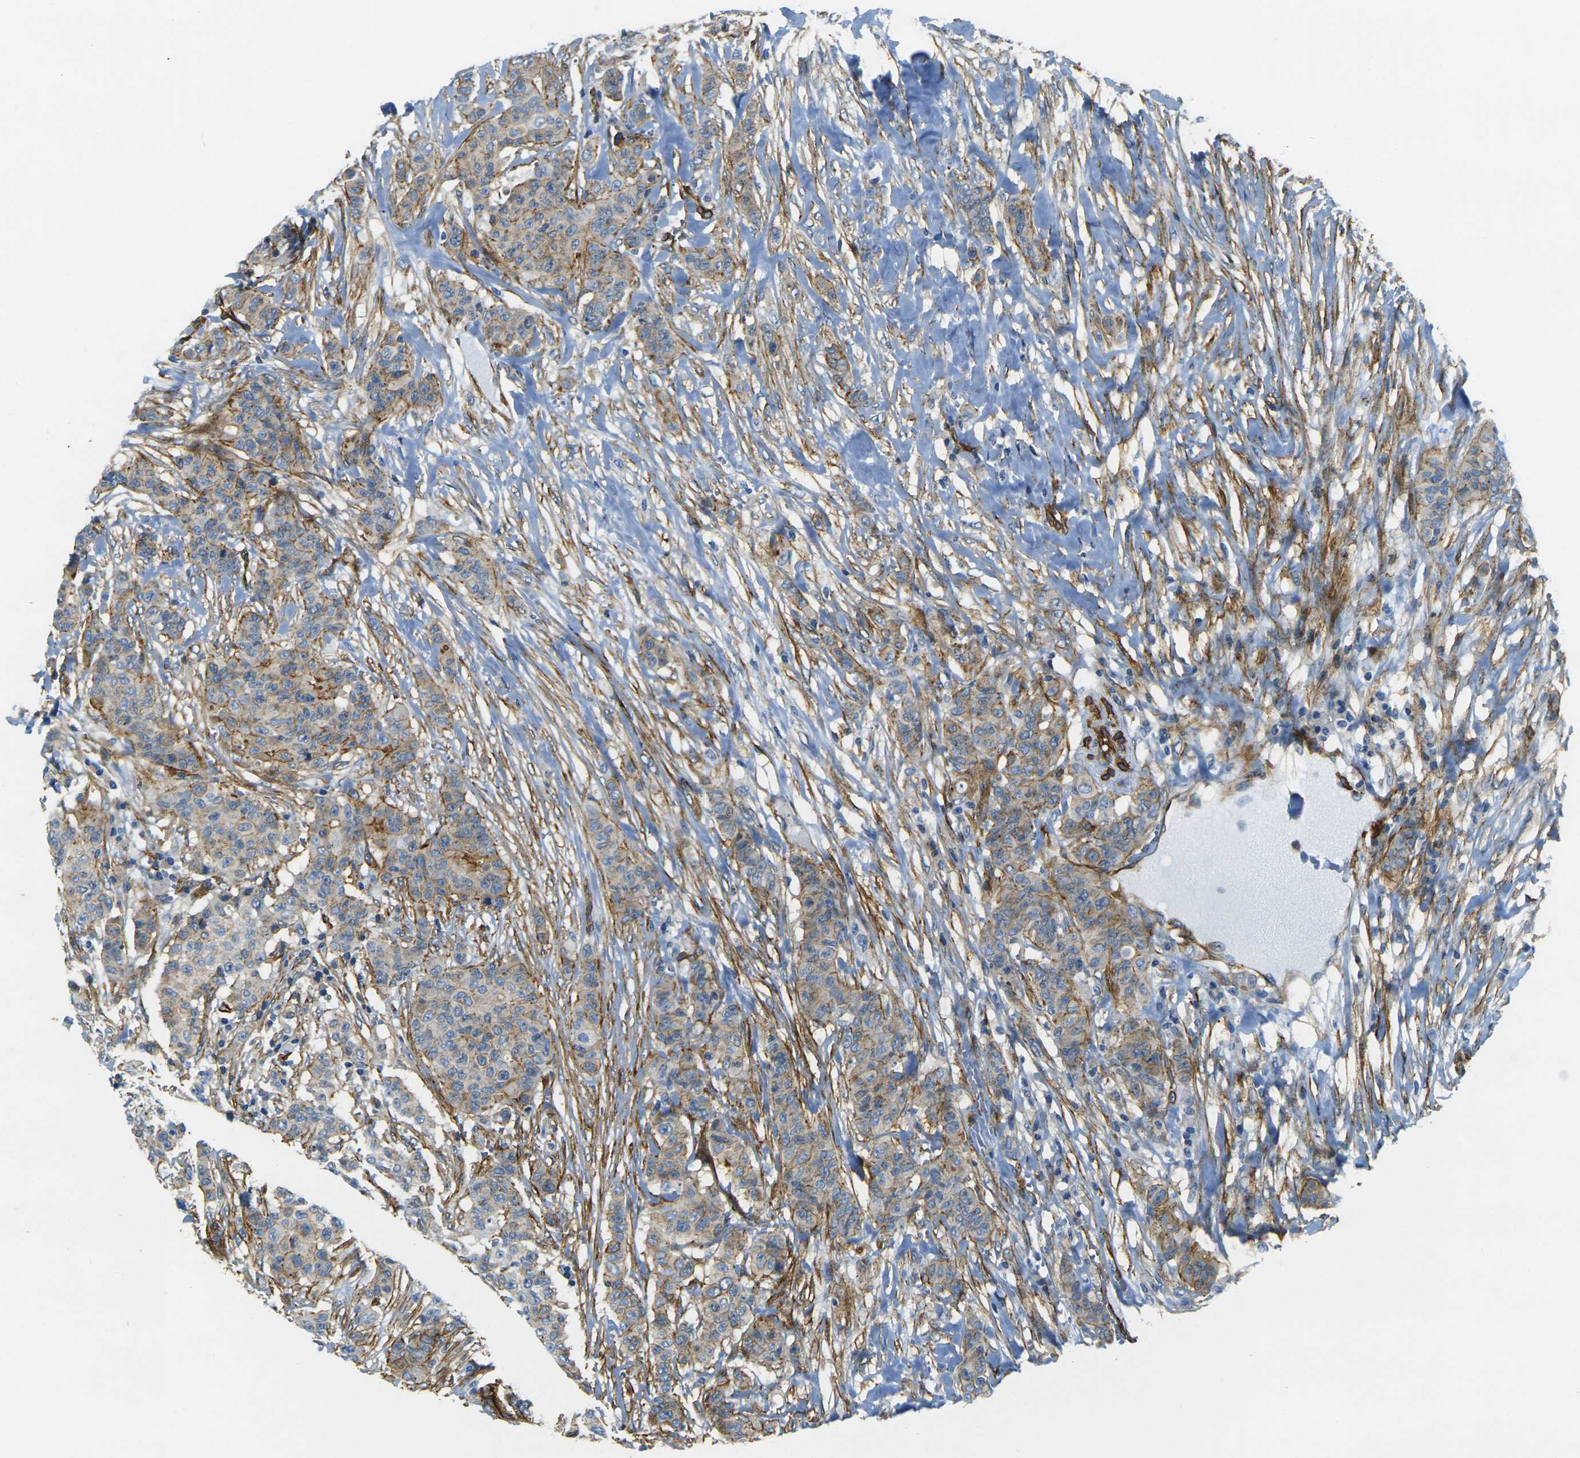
{"staining": {"intensity": "weak", "quantity": ">75%", "location": "cytoplasmic/membranous"}, "tissue": "breast cancer", "cell_type": "Tumor cells", "image_type": "cancer", "snomed": [{"axis": "morphology", "description": "Duct carcinoma"}, {"axis": "topography", "description": "Breast"}], "caption": "Intraductal carcinoma (breast) was stained to show a protein in brown. There is low levels of weak cytoplasmic/membranous expression in about >75% of tumor cells.", "gene": "EPHA7", "patient": {"sex": "female", "age": 40}}